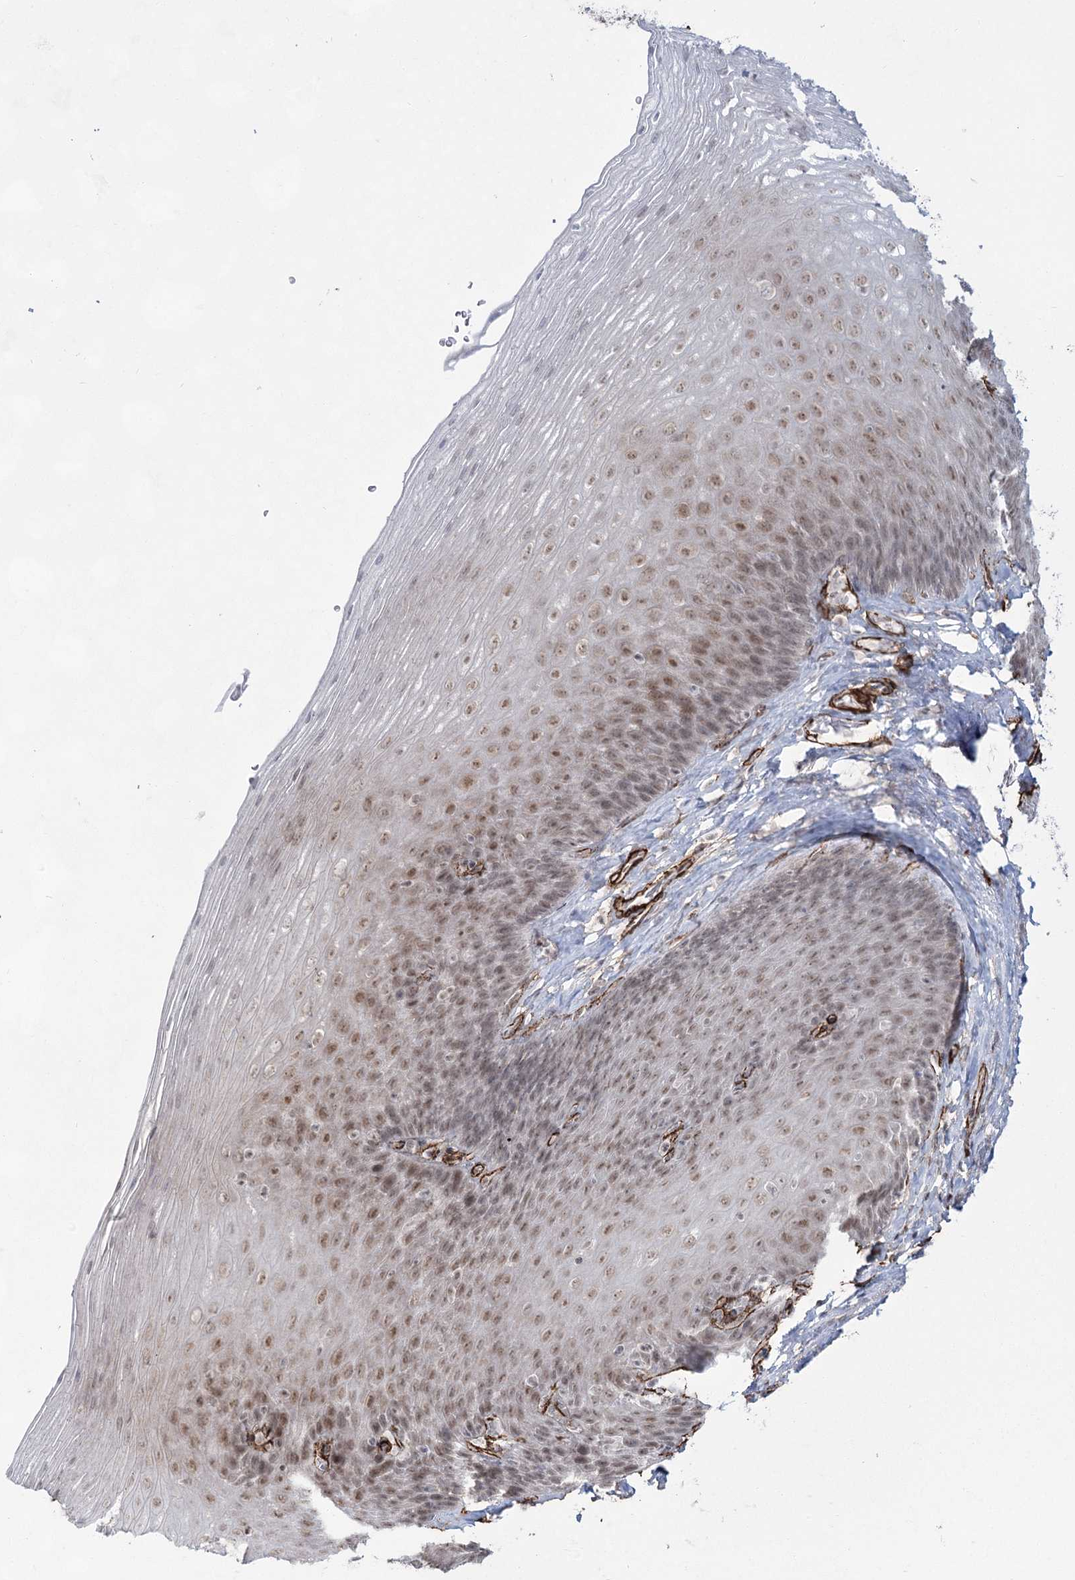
{"staining": {"intensity": "moderate", "quantity": "<25%", "location": "nuclear"}, "tissue": "esophagus", "cell_type": "Squamous epithelial cells", "image_type": "normal", "snomed": [{"axis": "morphology", "description": "Normal tissue, NOS"}, {"axis": "topography", "description": "Esophagus"}], "caption": "Esophagus stained for a protein displays moderate nuclear positivity in squamous epithelial cells. (Stains: DAB in brown, nuclei in blue, Microscopy: brightfield microscopy at high magnification).", "gene": "CWF19L1", "patient": {"sex": "female", "age": 66}}